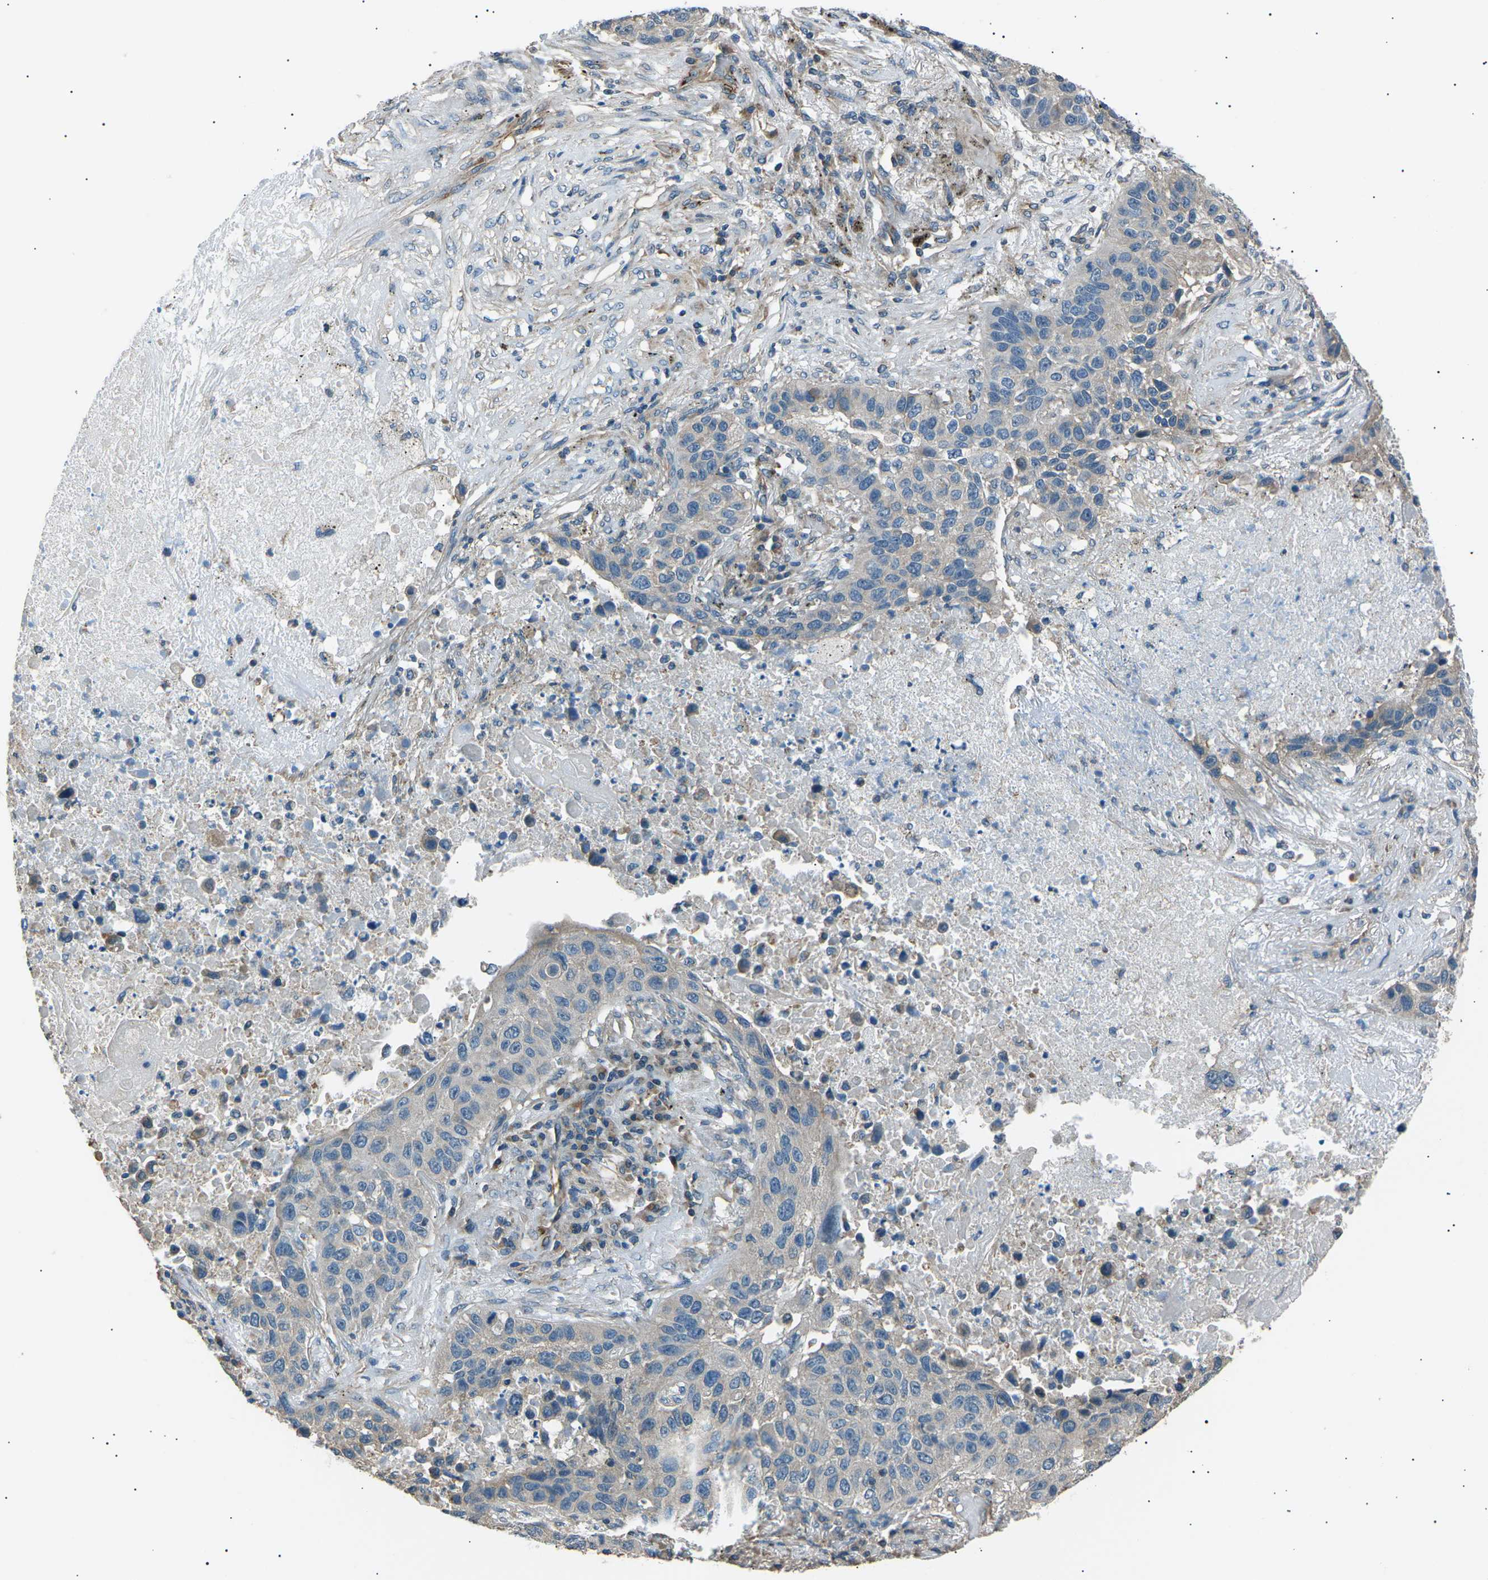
{"staining": {"intensity": "weak", "quantity": "<25%", "location": "cytoplasmic/membranous"}, "tissue": "lung cancer", "cell_type": "Tumor cells", "image_type": "cancer", "snomed": [{"axis": "morphology", "description": "Squamous cell carcinoma, NOS"}, {"axis": "topography", "description": "Lung"}], "caption": "Immunohistochemical staining of squamous cell carcinoma (lung) demonstrates no significant positivity in tumor cells. The staining was performed using DAB to visualize the protein expression in brown, while the nuclei were stained in blue with hematoxylin (Magnification: 20x).", "gene": "SLK", "patient": {"sex": "male", "age": 57}}